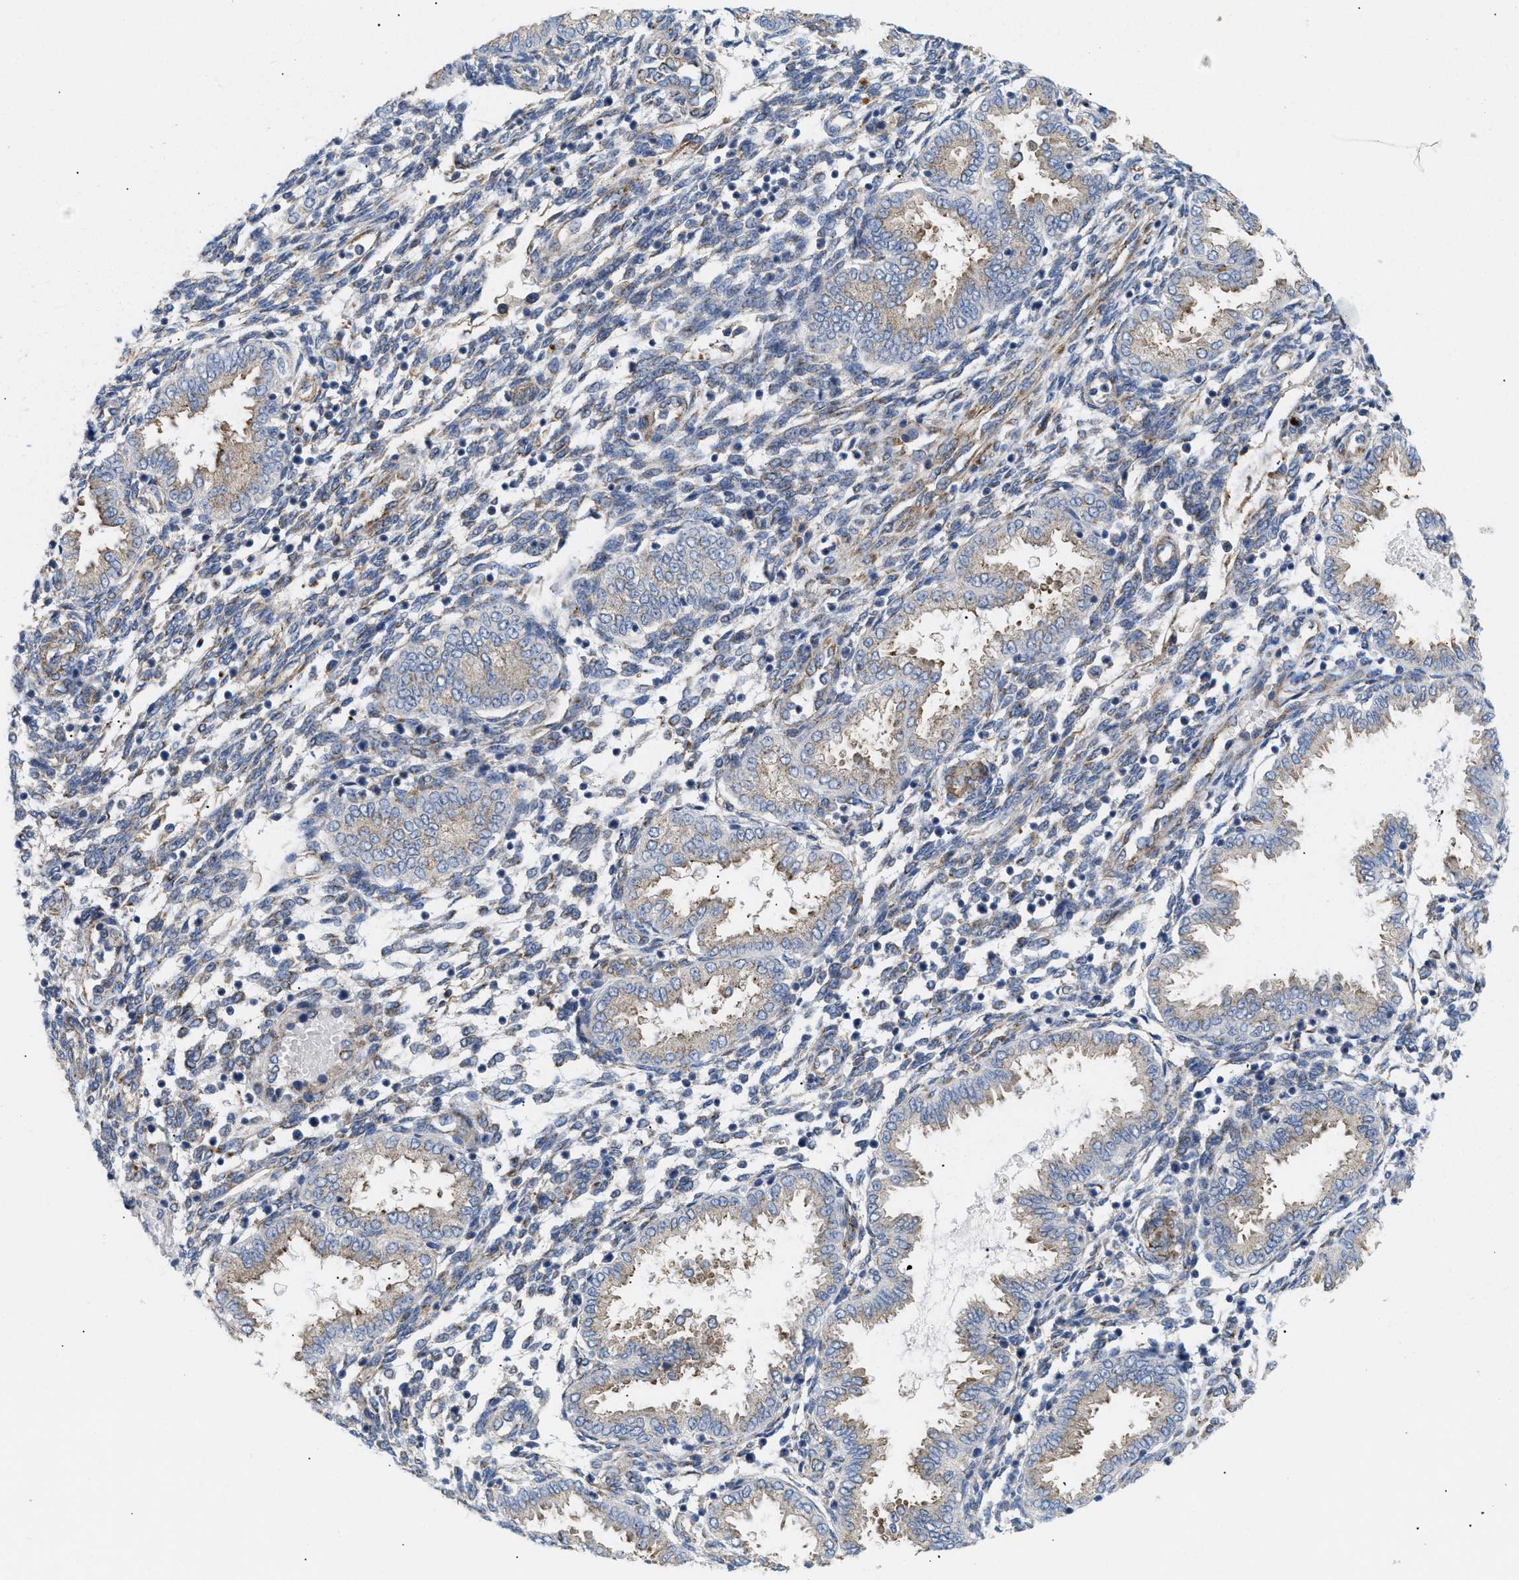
{"staining": {"intensity": "moderate", "quantity": "25%-75%", "location": "cytoplasmic/membranous"}, "tissue": "endometrium", "cell_type": "Cells in endometrial stroma", "image_type": "normal", "snomed": [{"axis": "morphology", "description": "Normal tissue, NOS"}, {"axis": "topography", "description": "Endometrium"}], "caption": "Approximately 25%-75% of cells in endometrial stroma in unremarkable endometrium exhibit moderate cytoplasmic/membranous protein staining as visualized by brown immunohistochemical staining.", "gene": "DCTN4", "patient": {"sex": "female", "age": 33}}